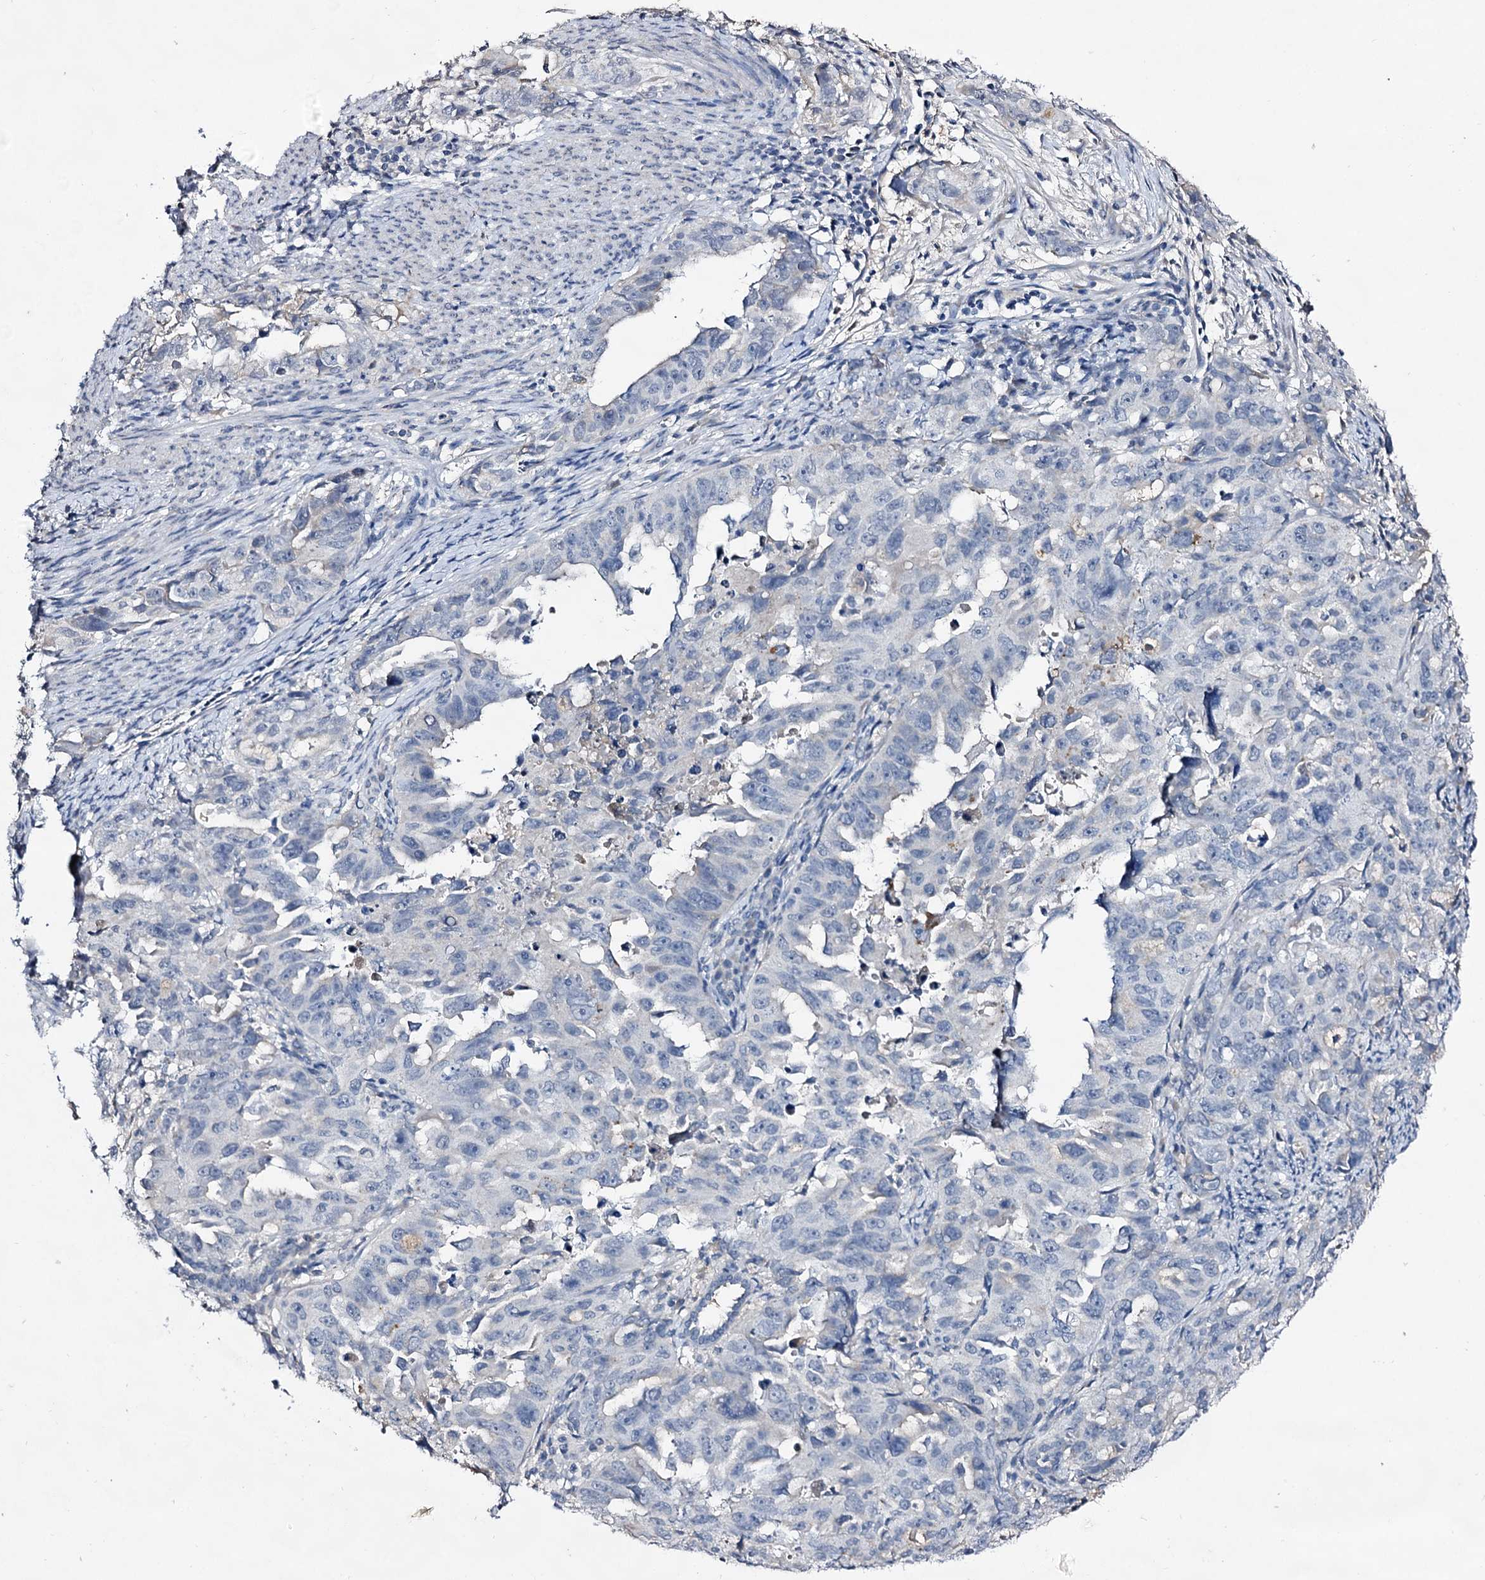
{"staining": {"intensity": "negative", "quantity": "none", "location": "none"}, "tissue": "endometrial cancer", "cell_type": "Tumor cells", "image_type": "cancer", "snomed": [{"axis": "morphology", "description": "Adenocarcinoma, NOS"}, {"axis": "topography", "description": "Endometrium"}], "caption": "An immunohistochemistry (IHC) image of endometrial cancer is shown. There is no staining in tumor cells of endometrial cancer.", "gene": "PLIN1", "patient": {"sex": "female", "age": 65}}